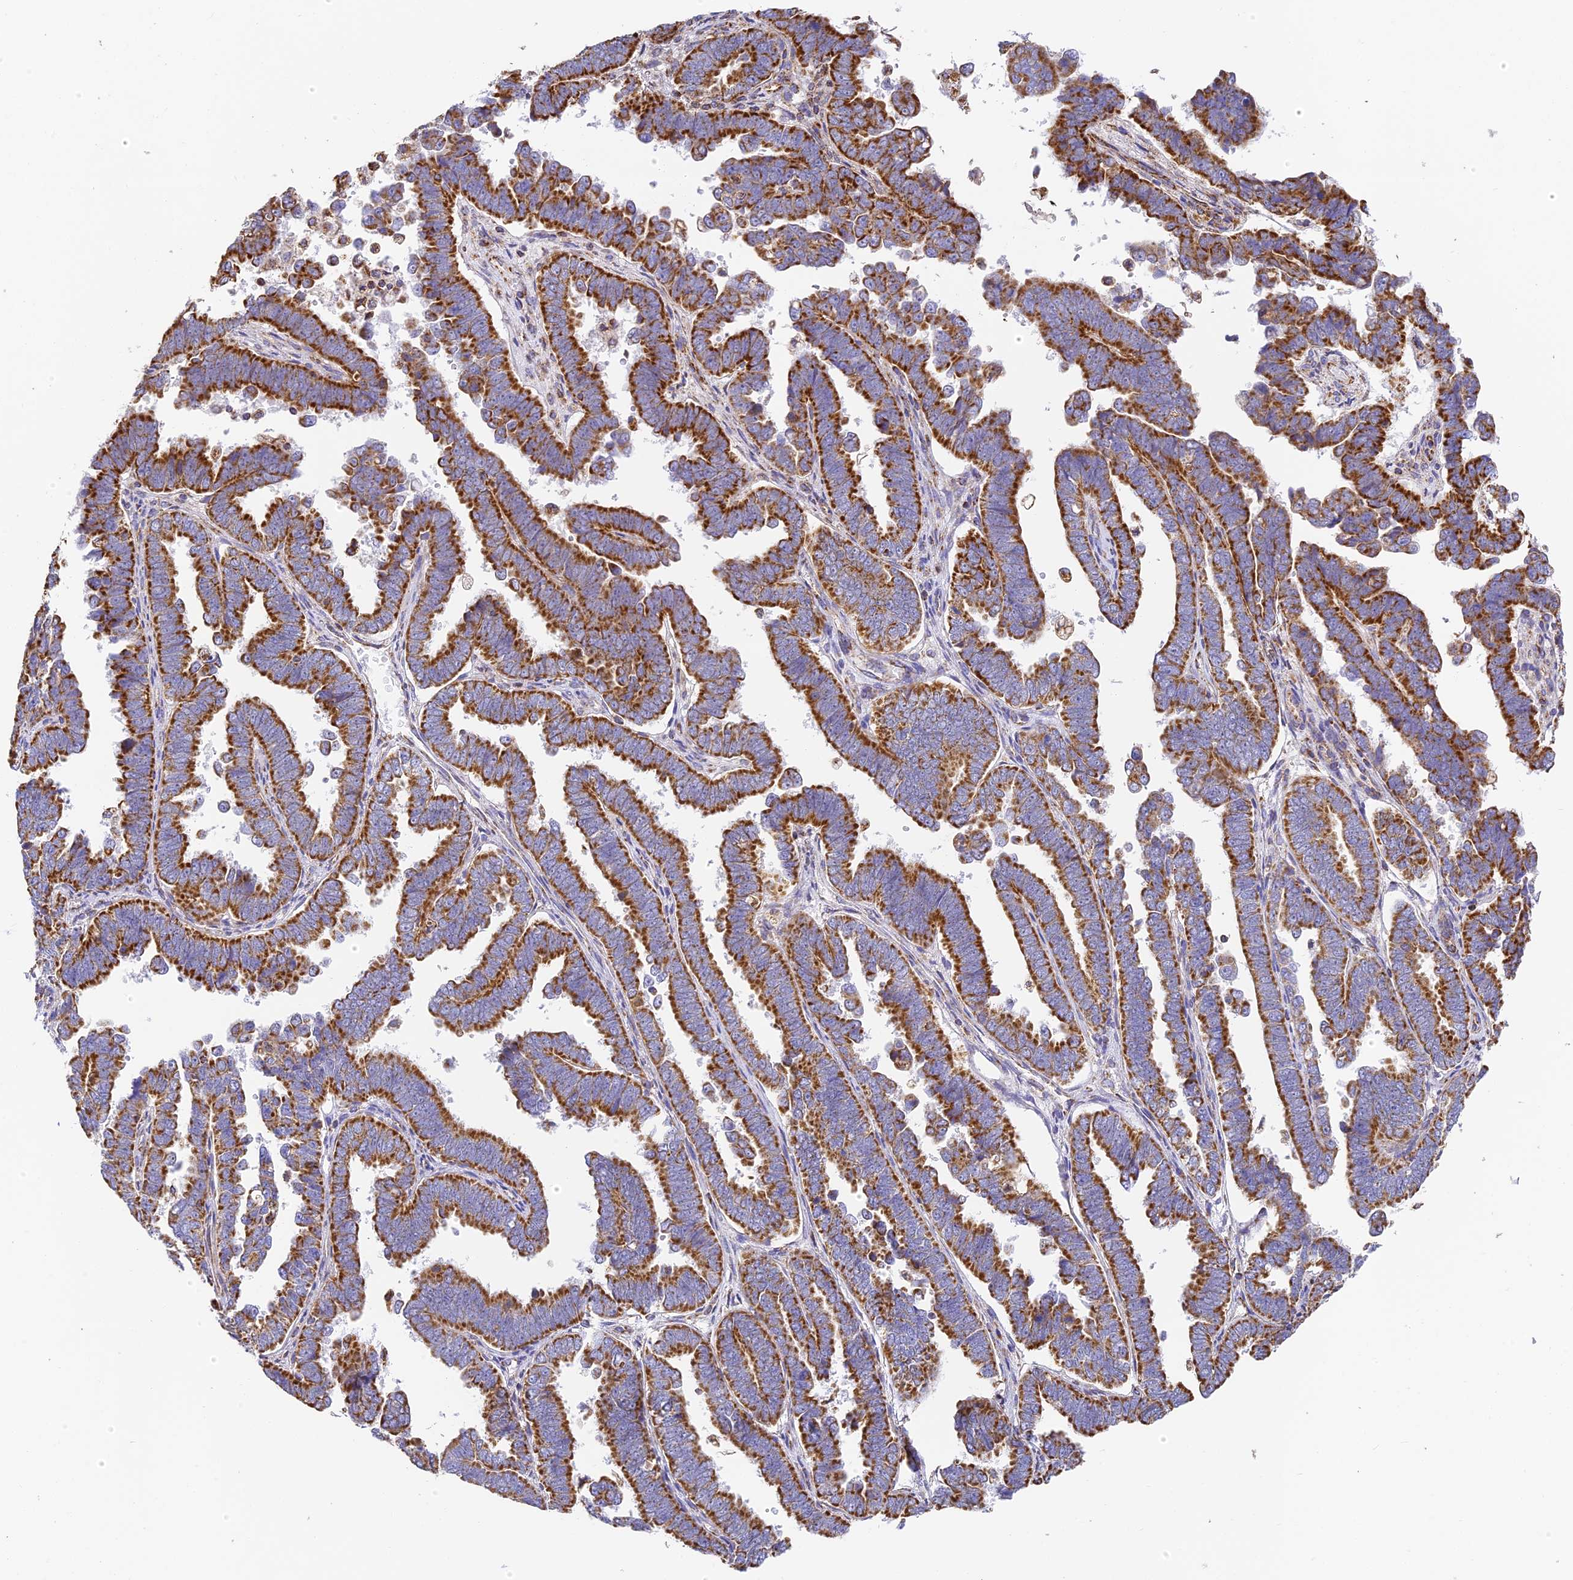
{"staining": {"intensity": "strong", "quantity": ">75%", "location": "cytoplasmic/membranous"}, "tissue": "endometrial cancer", "cell_type": "Tumor cells", "image_type": "cancer", "snomed": [{"axis": "morphology", "description": "Adenocarcinoma, NOS"}, {"axis": "topography", "description": "Endometrium"}], "caption": "Tumor cells show high levels of strong cytoplasmic/membranous positivity in about >75% of cells in human endometrial adenocarcinoma. (Brightfield microscopy of DAB IHC at high magnification).", "gene": "COX6C", "patient": {"sex": "female", "age": 75}}